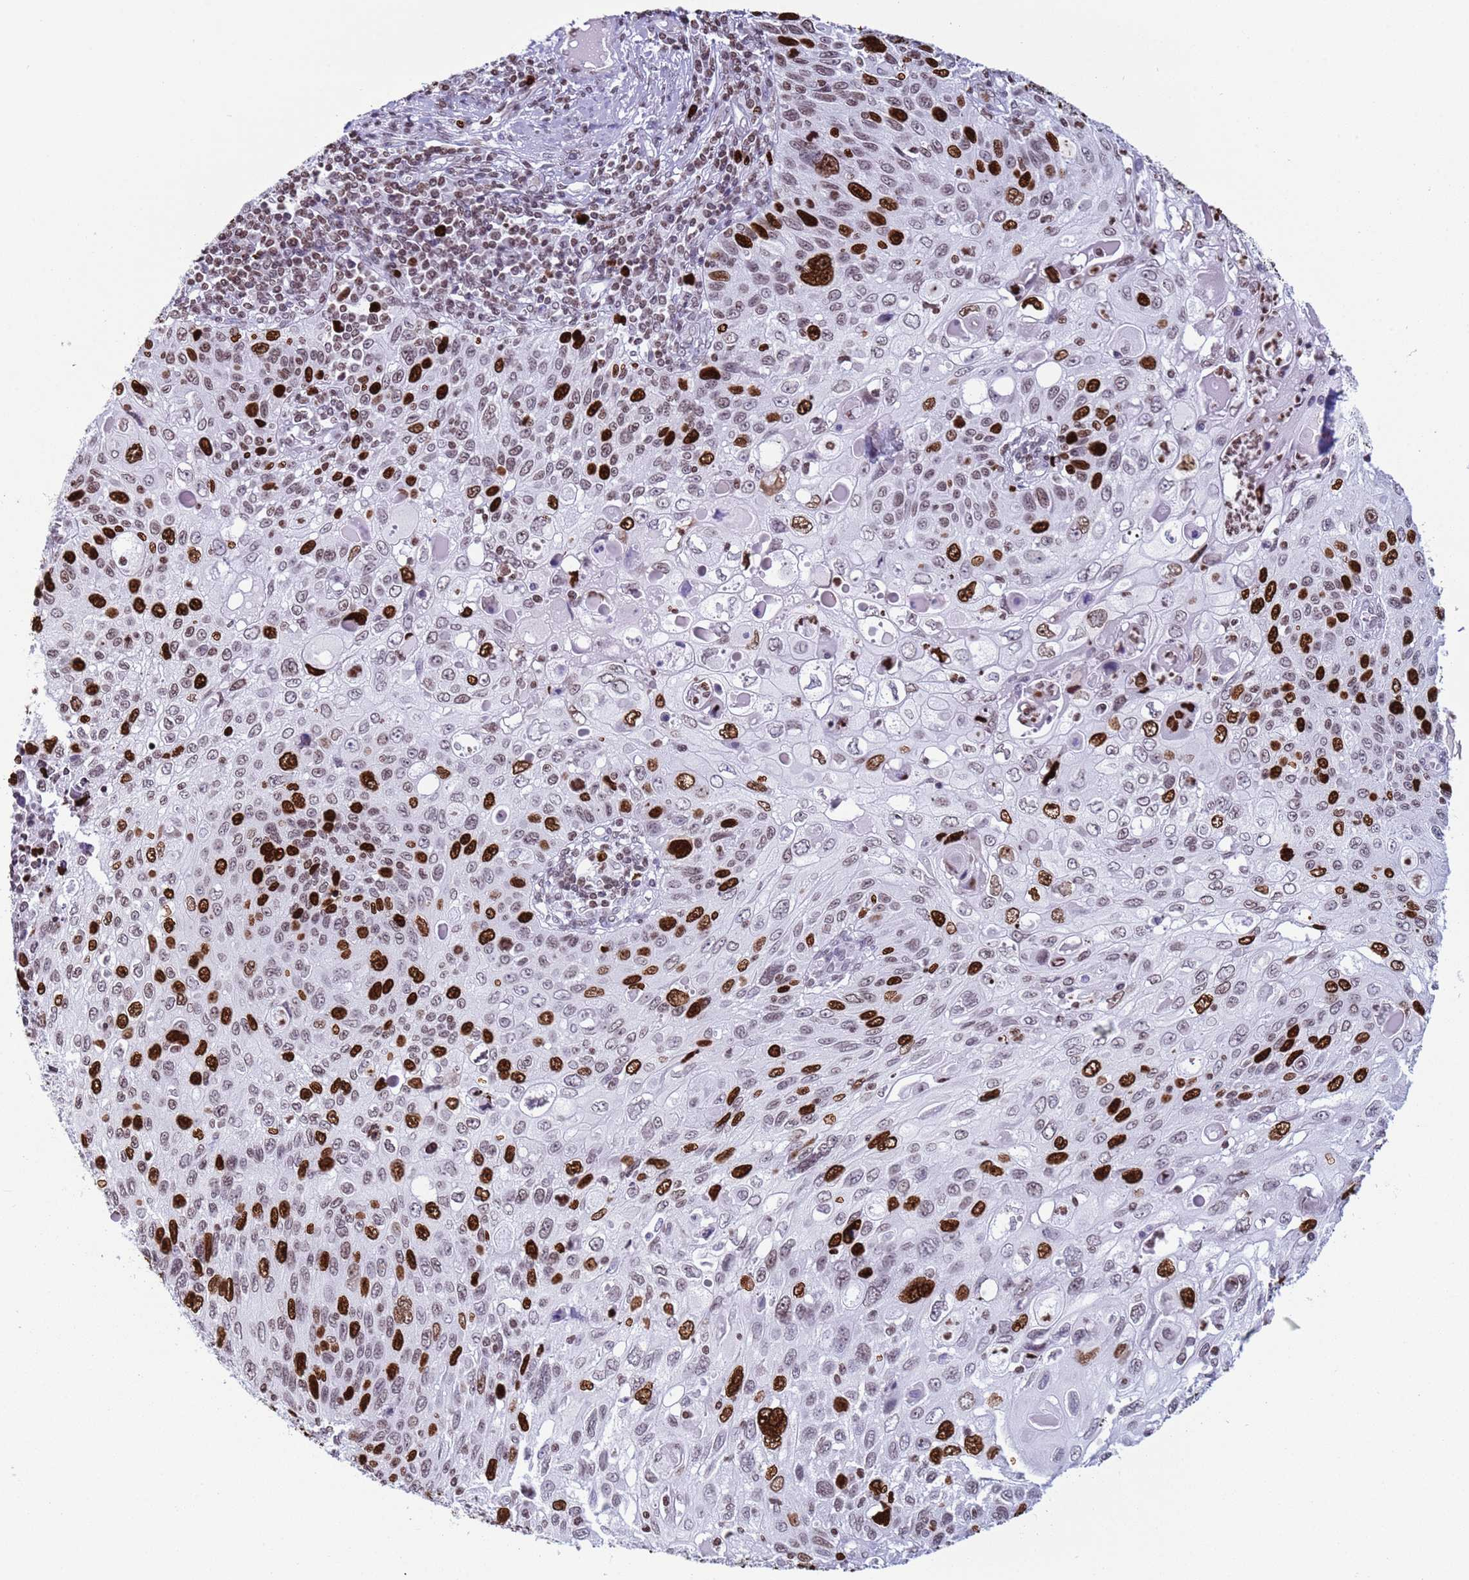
{"staining": {"intensity": "strong", "quantity": "25%-75%", "location": "nuclear"}, "tissue": "cervical cancer", "cell_type": "Tumor cells", "image_type": "cancer", "snomed": [{"axis": "morphology", "description": "Squamous cell carcinoma, NOS"}, {"axis": "topography", "description": "Cervix"}], "caption": "Tumor cells demonstrate high levels of strong nuclear expression in about 25%-75% of cells in human cervical cancer. The staining was performed using DAB (3,3'-diaminobenzidine) to visualize the protein expression in brown, while the nuclei were stained in blue with hematoxylin (Magnification: 20x).", "gene": "H4C8", "patient": {"sex": "female", "age": 70}}